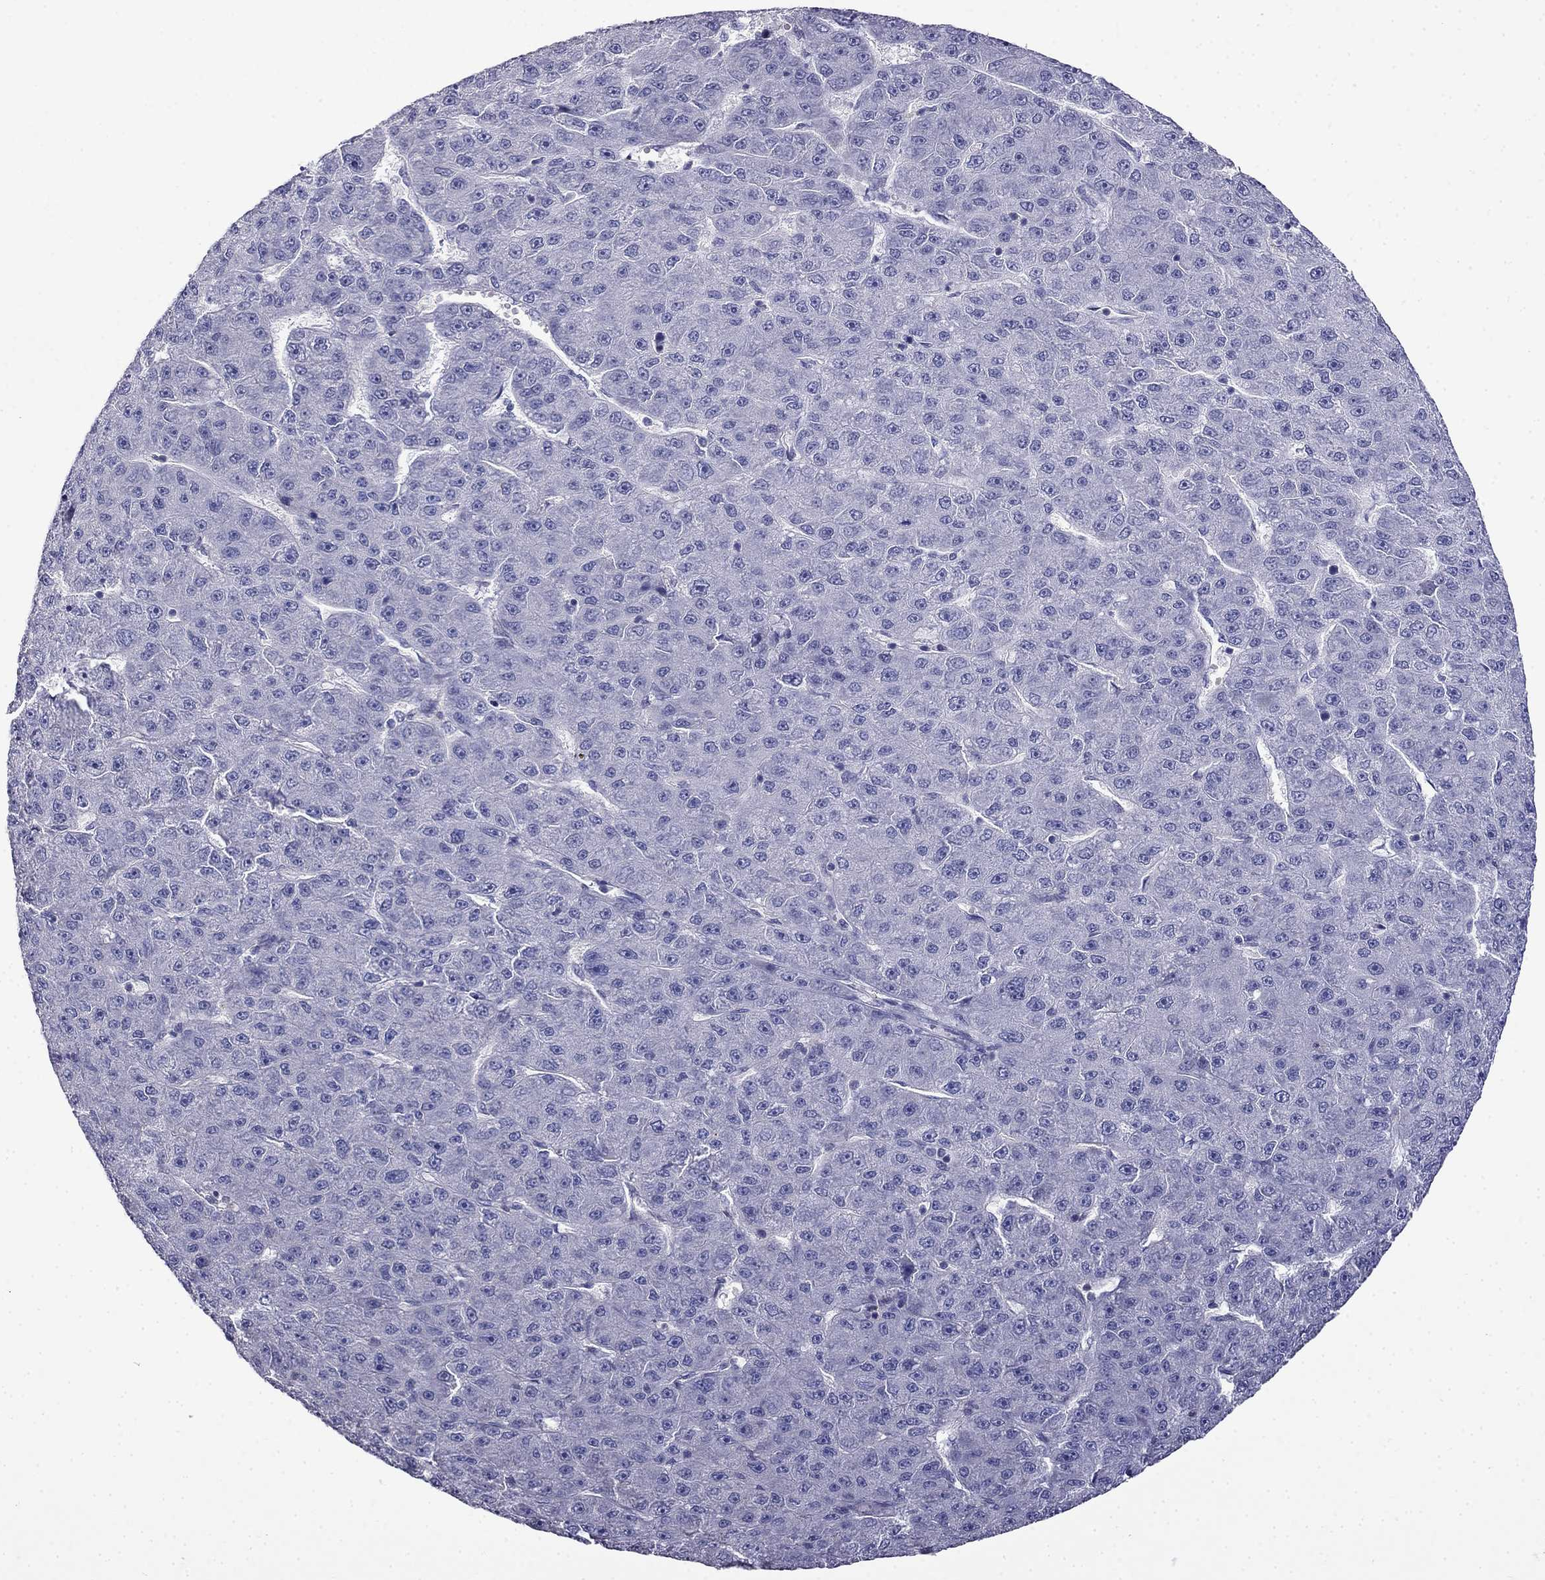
{"staining": {"intensity": "negative", "quantity": "none", "location": "none"}, "tissue": "liver cancer", "cell_type": "Tumor cells", "image_type": "cancer", "snomed": [{"axis": "morphology", "description": "Carcinoma, Hepatocellular, NOS"}, {"axis": "topography", "description": "Liver"}], "caption": "There is no significant staining in tumor cells of liver hepatocellular carcinoma. Nuclei are stained in blue.", "gene": "PRR18", "patient": {"sex": "male", "age": 67}}